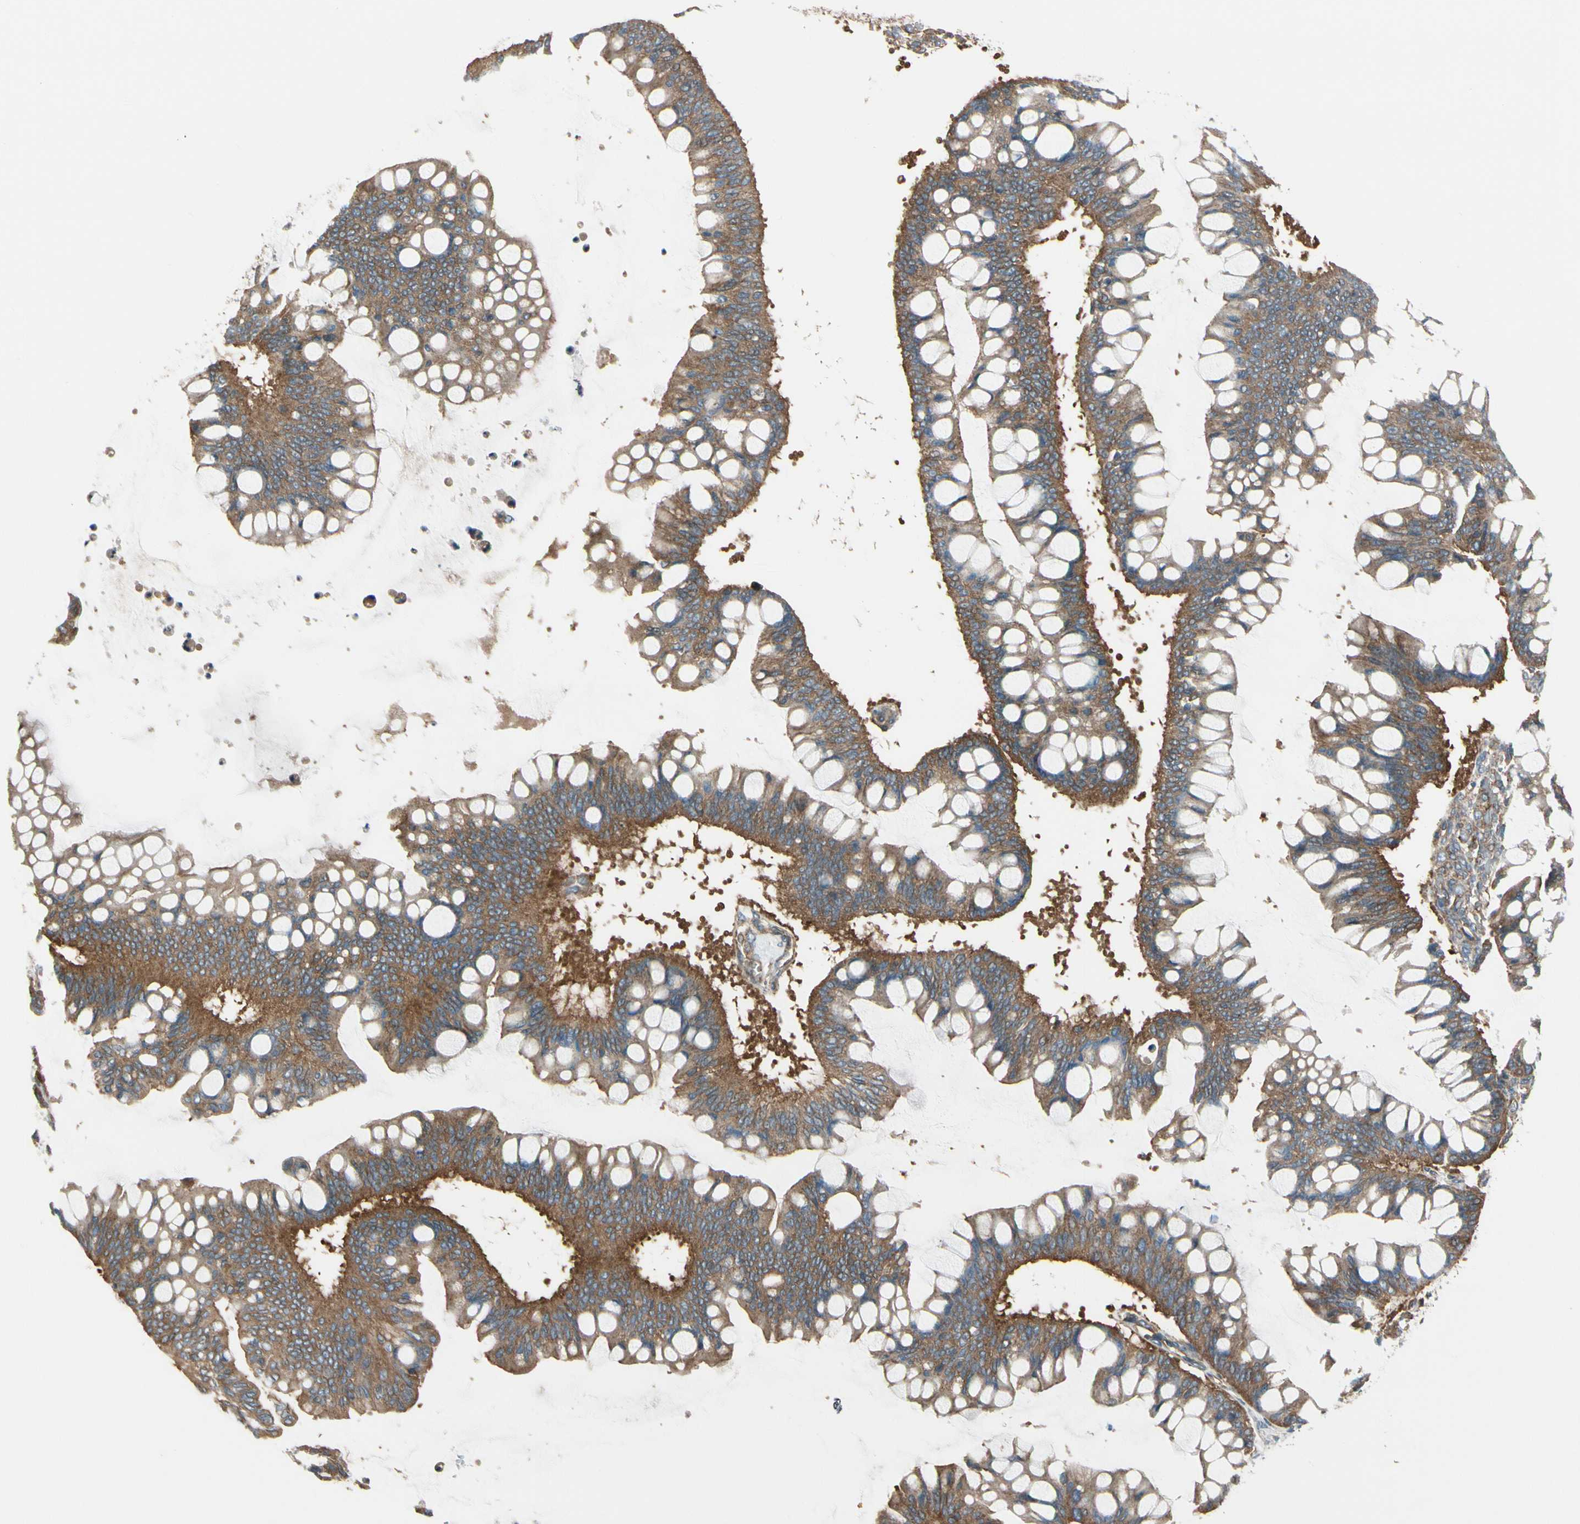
{"staining": {"intensity": "moderate", "quantity": "25%-75%", "location": "cytoplasmic/membranous"}, "tissue": "ovarian cancer", "cell_type": "Tumor cells", "image_type": "cancer", "snomed": [{"axis": "morphology", "description": "Cystadenocarcinoma, mucinous, NOS"}, {"axis": "topography", "description": "Ovary"}], "caption": "Immunohistochemical staining of human mucinous cystadenocarcinoma (ovarian) displays medium levels of moderate cytoplasmic/membranous protein expression in about 25%-75% of tumor cells. The protein is shown in brown color, while the nuclei are stained blue.", "gene": "EPS15", "patient": {"sex": "female", "age": 73}}